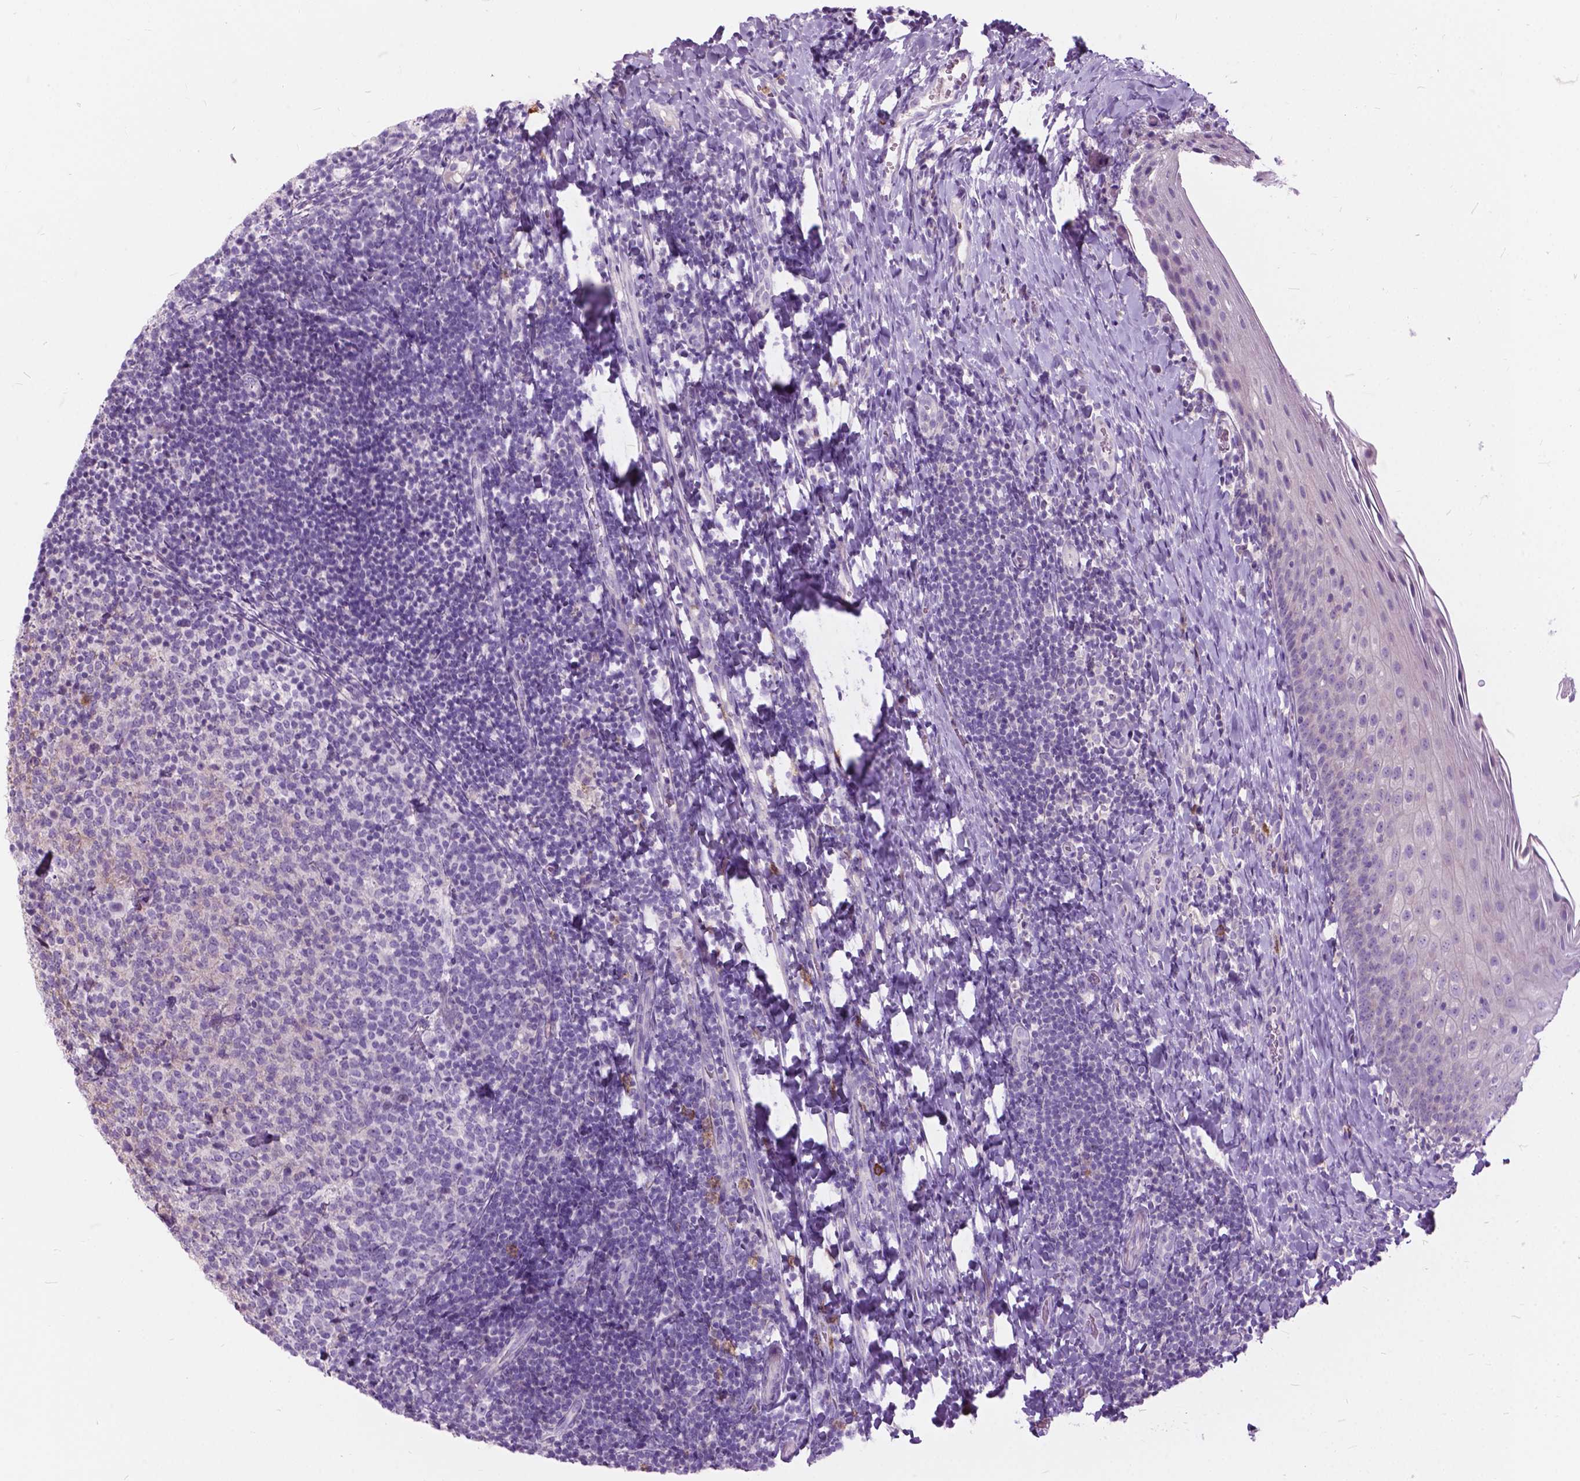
{"staining": {"intensity": "negative", "quantity": "none", "location": "none"}, "tissue": "tonsil", "cell_type": "Germinal center cells", "image_type": "normal", "snomed": [{"axis": "morphology", "description": "Normal tissue, NOS"}, {"axis": "topography", "description": "Tonsil"}], "caption": "There is no significant positivity in germinal center cells of tonsil. Brightfield microscopy of immunohistochemistry (IHC) stained with DAB (3,3'-diaminobenzidine) (brown) and hematoxylin (blue), captured at high magnification.", "gene": "PRR35", "patient": {"sex": "female", "age": 10}}